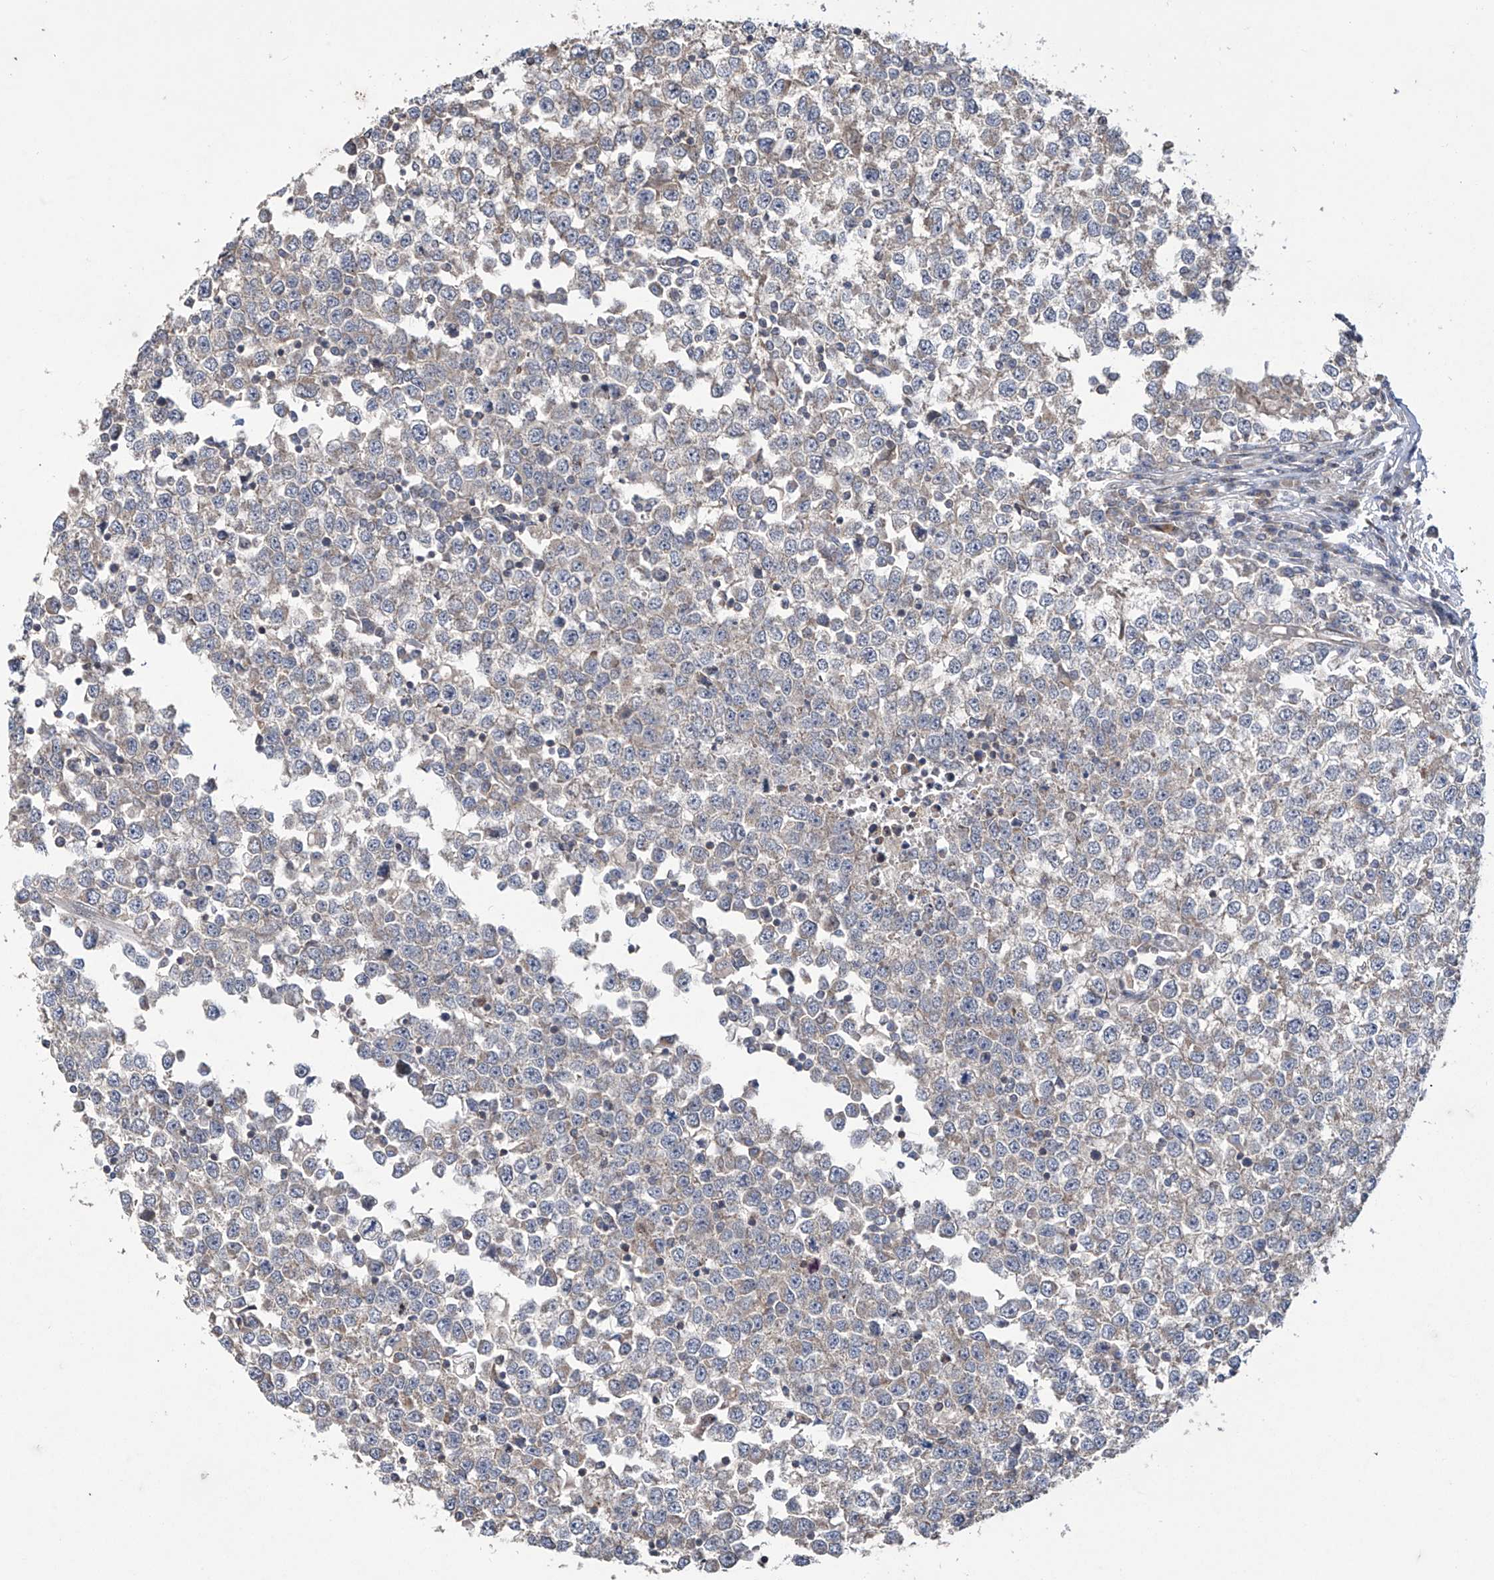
{"staining": {"intensity": "weak", "quantity": "25%-75%", "location": "cytoplasmic/membranous"}, "tissue": "testis cancer", "cell_type": "Tumor cells", "image_type": "cancer", "snomed": [{"axis": "morphology", "description": "Seminoma, NOS"}, {"axis": "topography", "description": "Testis"}], "caption": "A brown stain shows weak cytoplasmic/membranous positivity of a protein in testis seminoma tumor cells.", "gene": "TRIM60", "patient": {"sex": "male", "age": 65}}